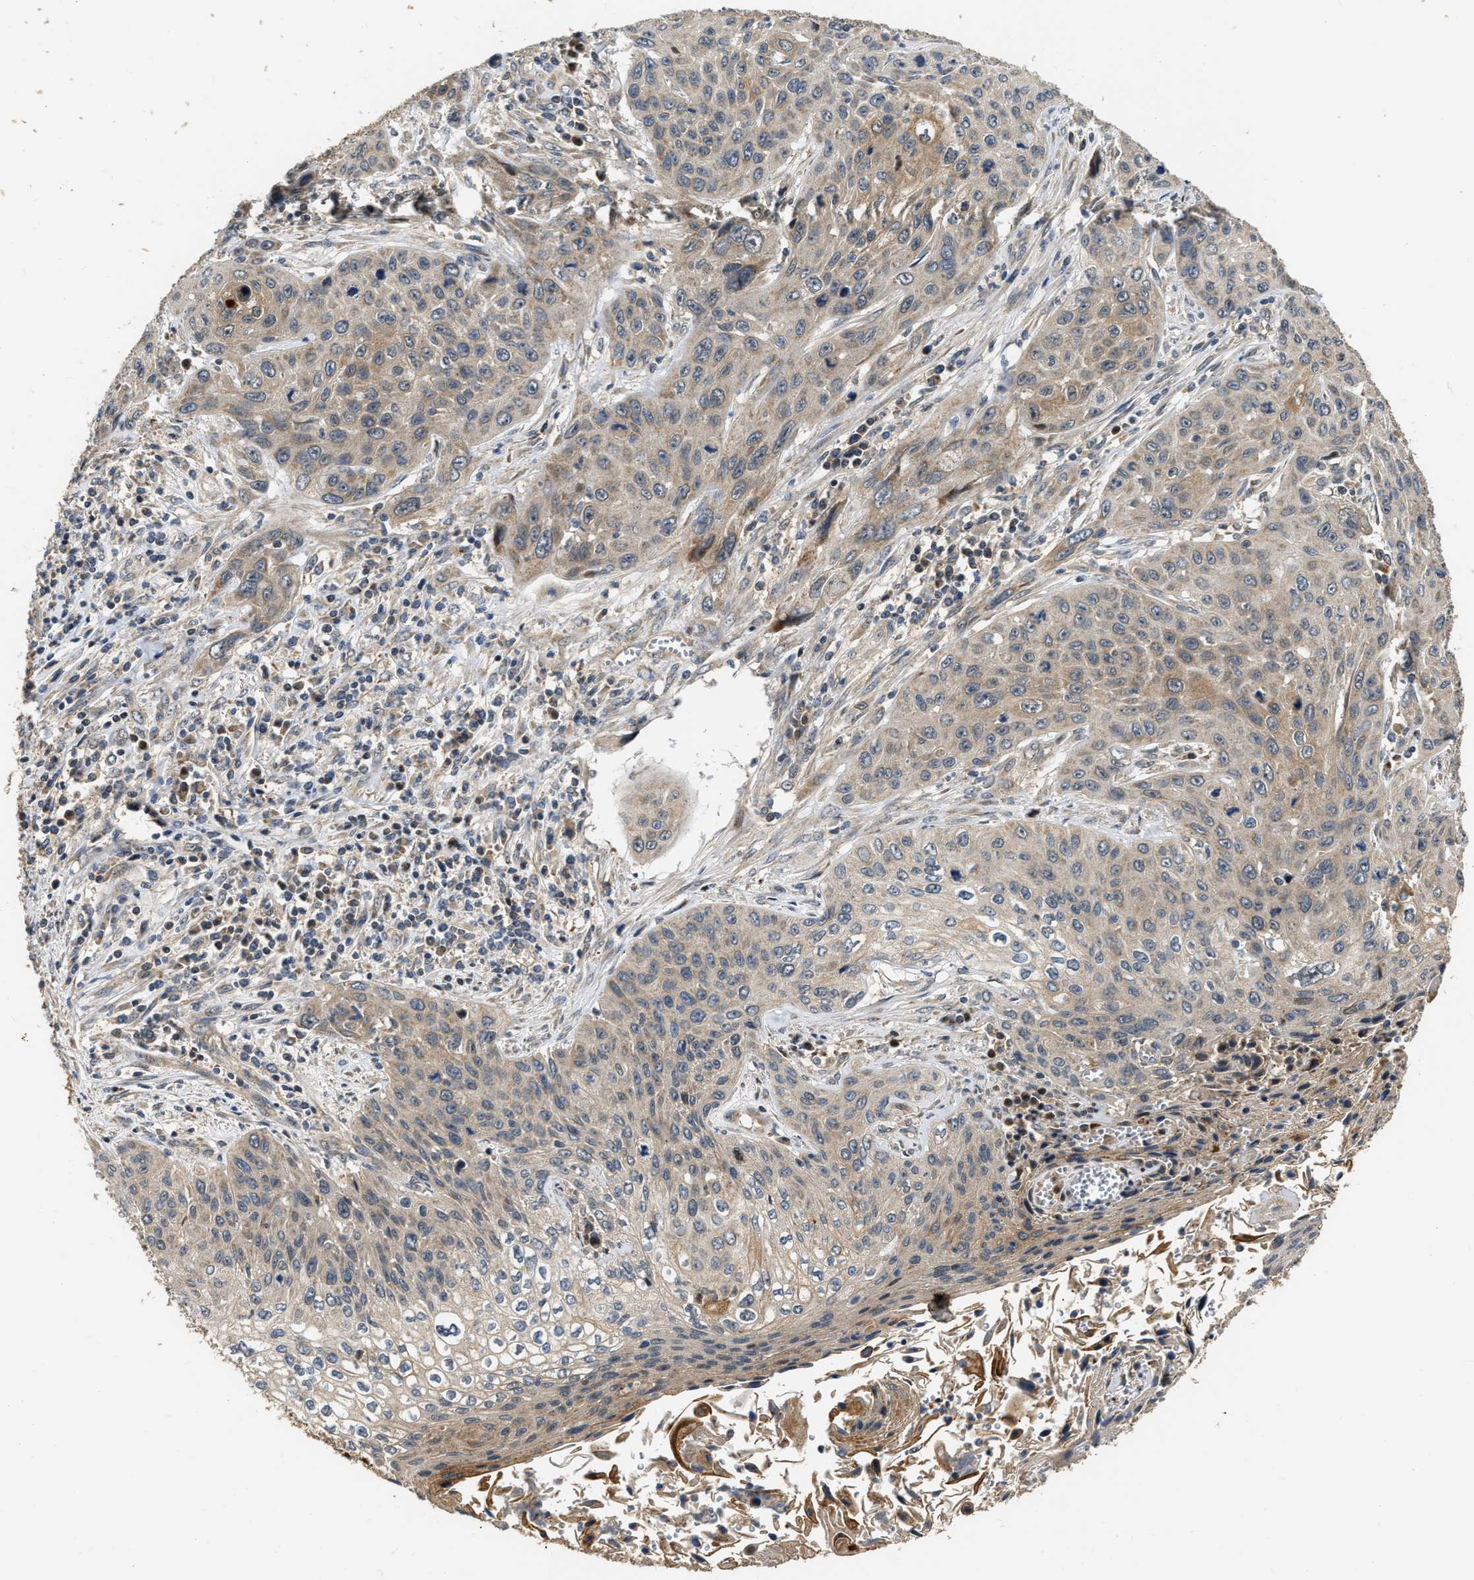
{"staining": {"intensity": "moderate", "quantity": "25%-75%", "location": "cytoplasmic/membranous"}, "tissue": "cervical cancer", "cell_type": "Tumor cells", "image_type": "cancer", "snomed": [{"axis": "morphology", "description": "Squamous cell carcinoma, NOS"}, {"axis": "topography", "description": "Cervix"}], "caption": "IHC staining of squamous cell carcinoma (cervical), which displays medium levels of moderate cytoplasmic/membranous positivity in approximately 25%-75% of tumor cells indicating moderate cytoplasmic/membranous protein staining. The staining was performed using DAB (brown) for protein detection and nuclei were counterstained in hematoxylin (blue).", "gene": "EXTL2", "patient": {"sex": "female", "age": 32}}